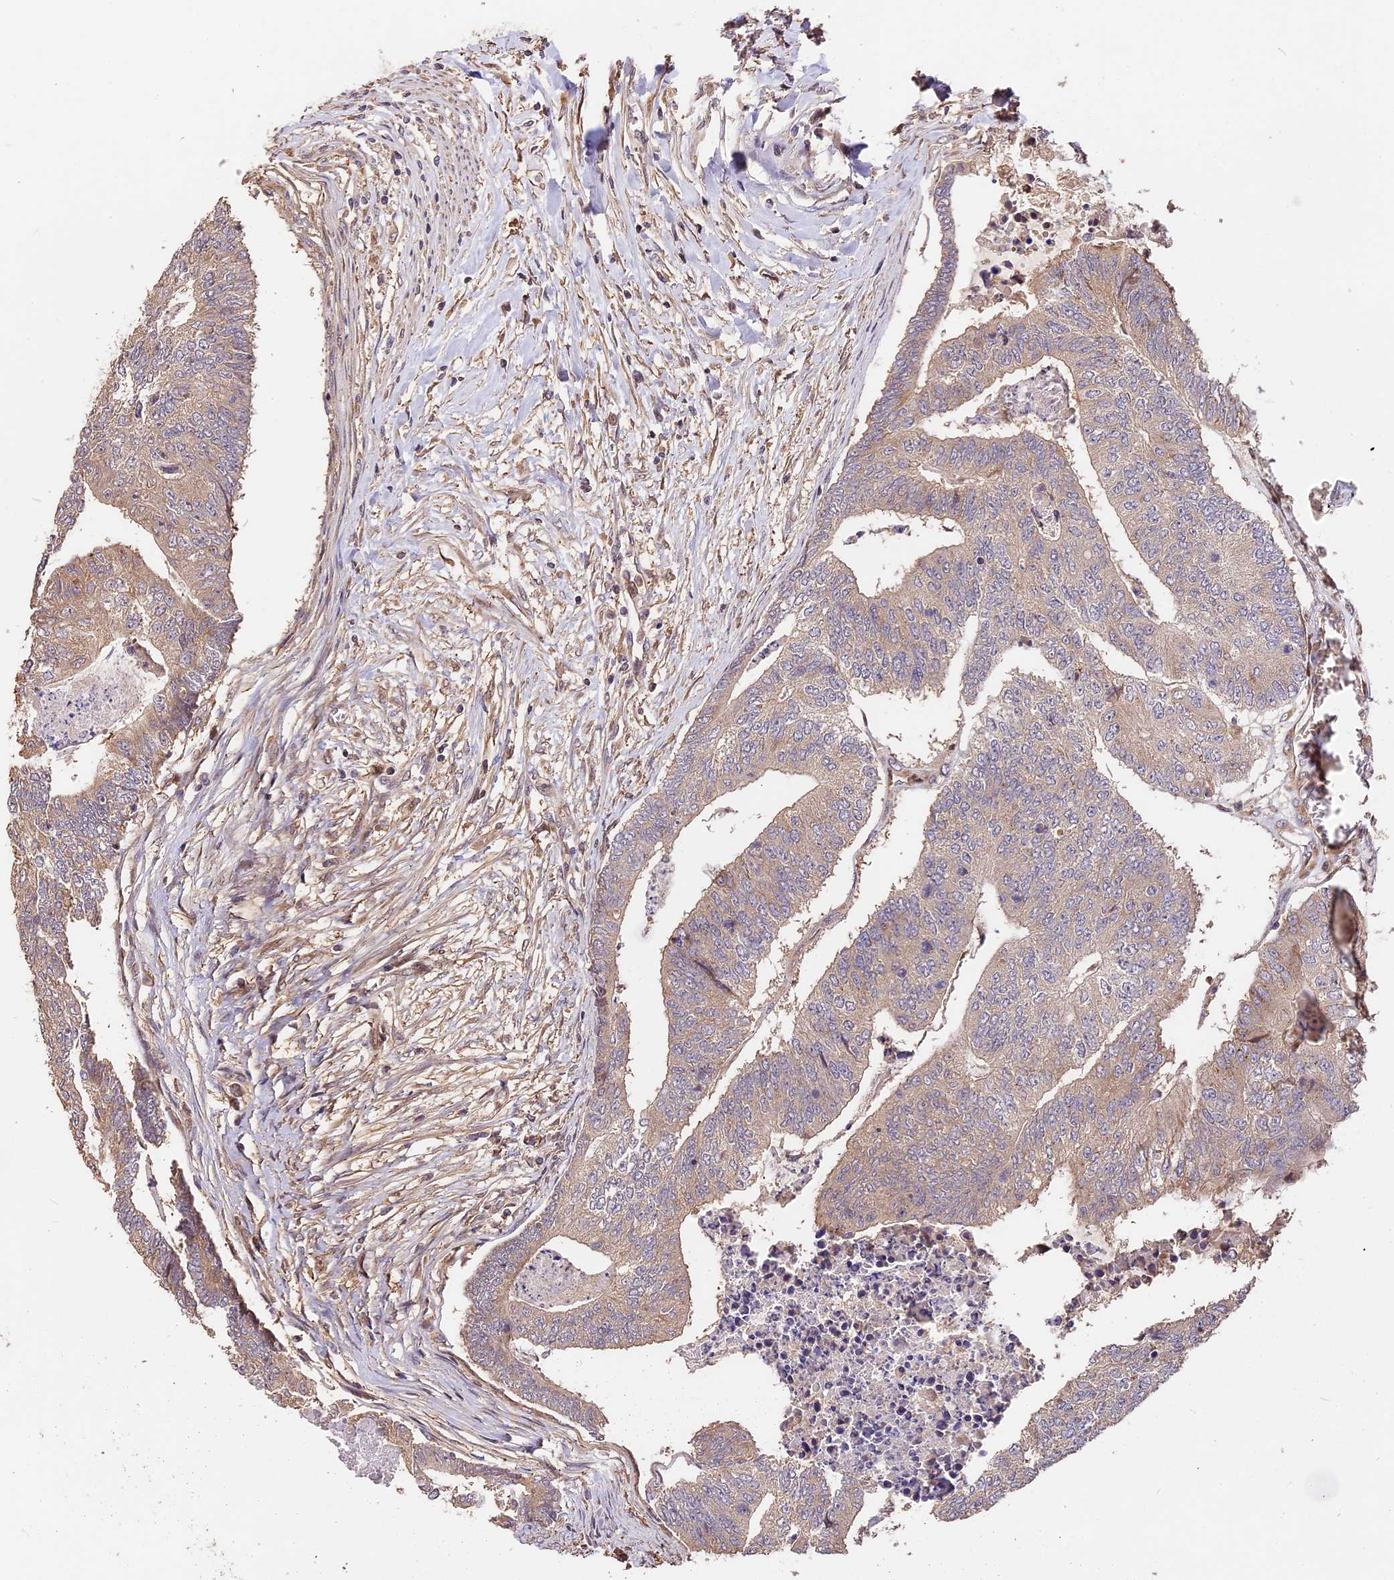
{"staining": {"intensity": "negative", "quantity": "none", "location": "none"}, "tissue": "colorectal cancer", "cell_type": "Tumor cells", "image_type": "cancer", "snomed": [{"axis": "morphology", "description": "Adenocarcinoma, NOS"}, {"axis": "topography", "description": "Colon"}], "caption": "Protein analysis of colorectal cancer (adenocarcinoma) displays no significant staining in tumor cells.", "gene": "ARHGAP17", "patient": {"sex": "female", "age": 67}}